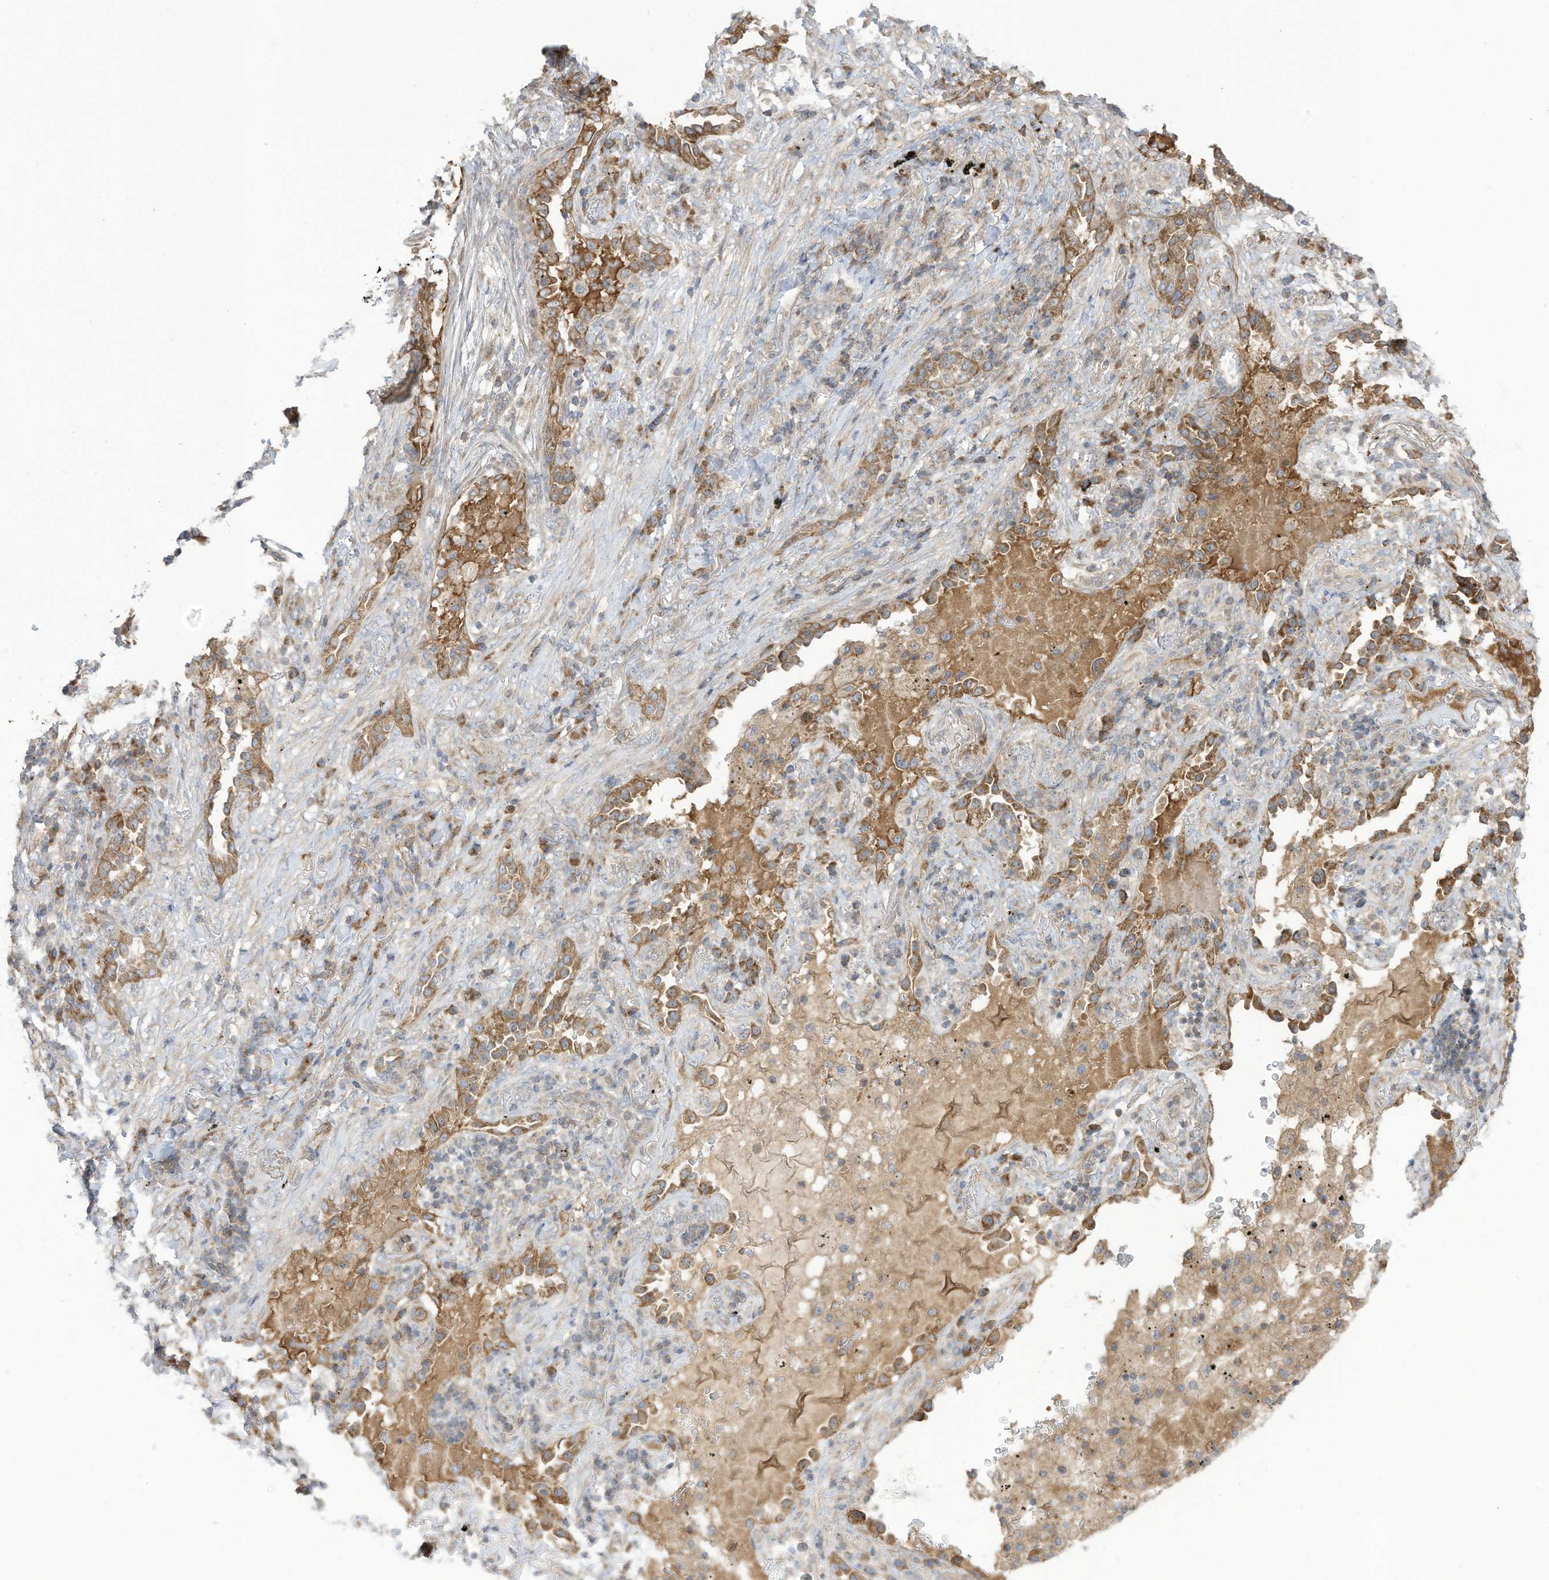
{"staining": {"intensity": "moderate", "quantity": ">75%", "location": "cytoplasmic/membranous"}, "tissue": "lung cancer", "cell_type": "Tumor cells", "image_type": "cancer", "snomed": [{"axis": "morphology", "description": "Squamous cell carcinoma, NOS"}, {"axis": "topography", "description": "Lung"}], "caption": "Squamous cell carcinoma (lung) stained for a protein (brown) displays moderate cytoplasmic/membranous positive expression in about >75% of tumor cells.", "gene": "CGAS", "patient": {"sex": "female", "age": 63}}